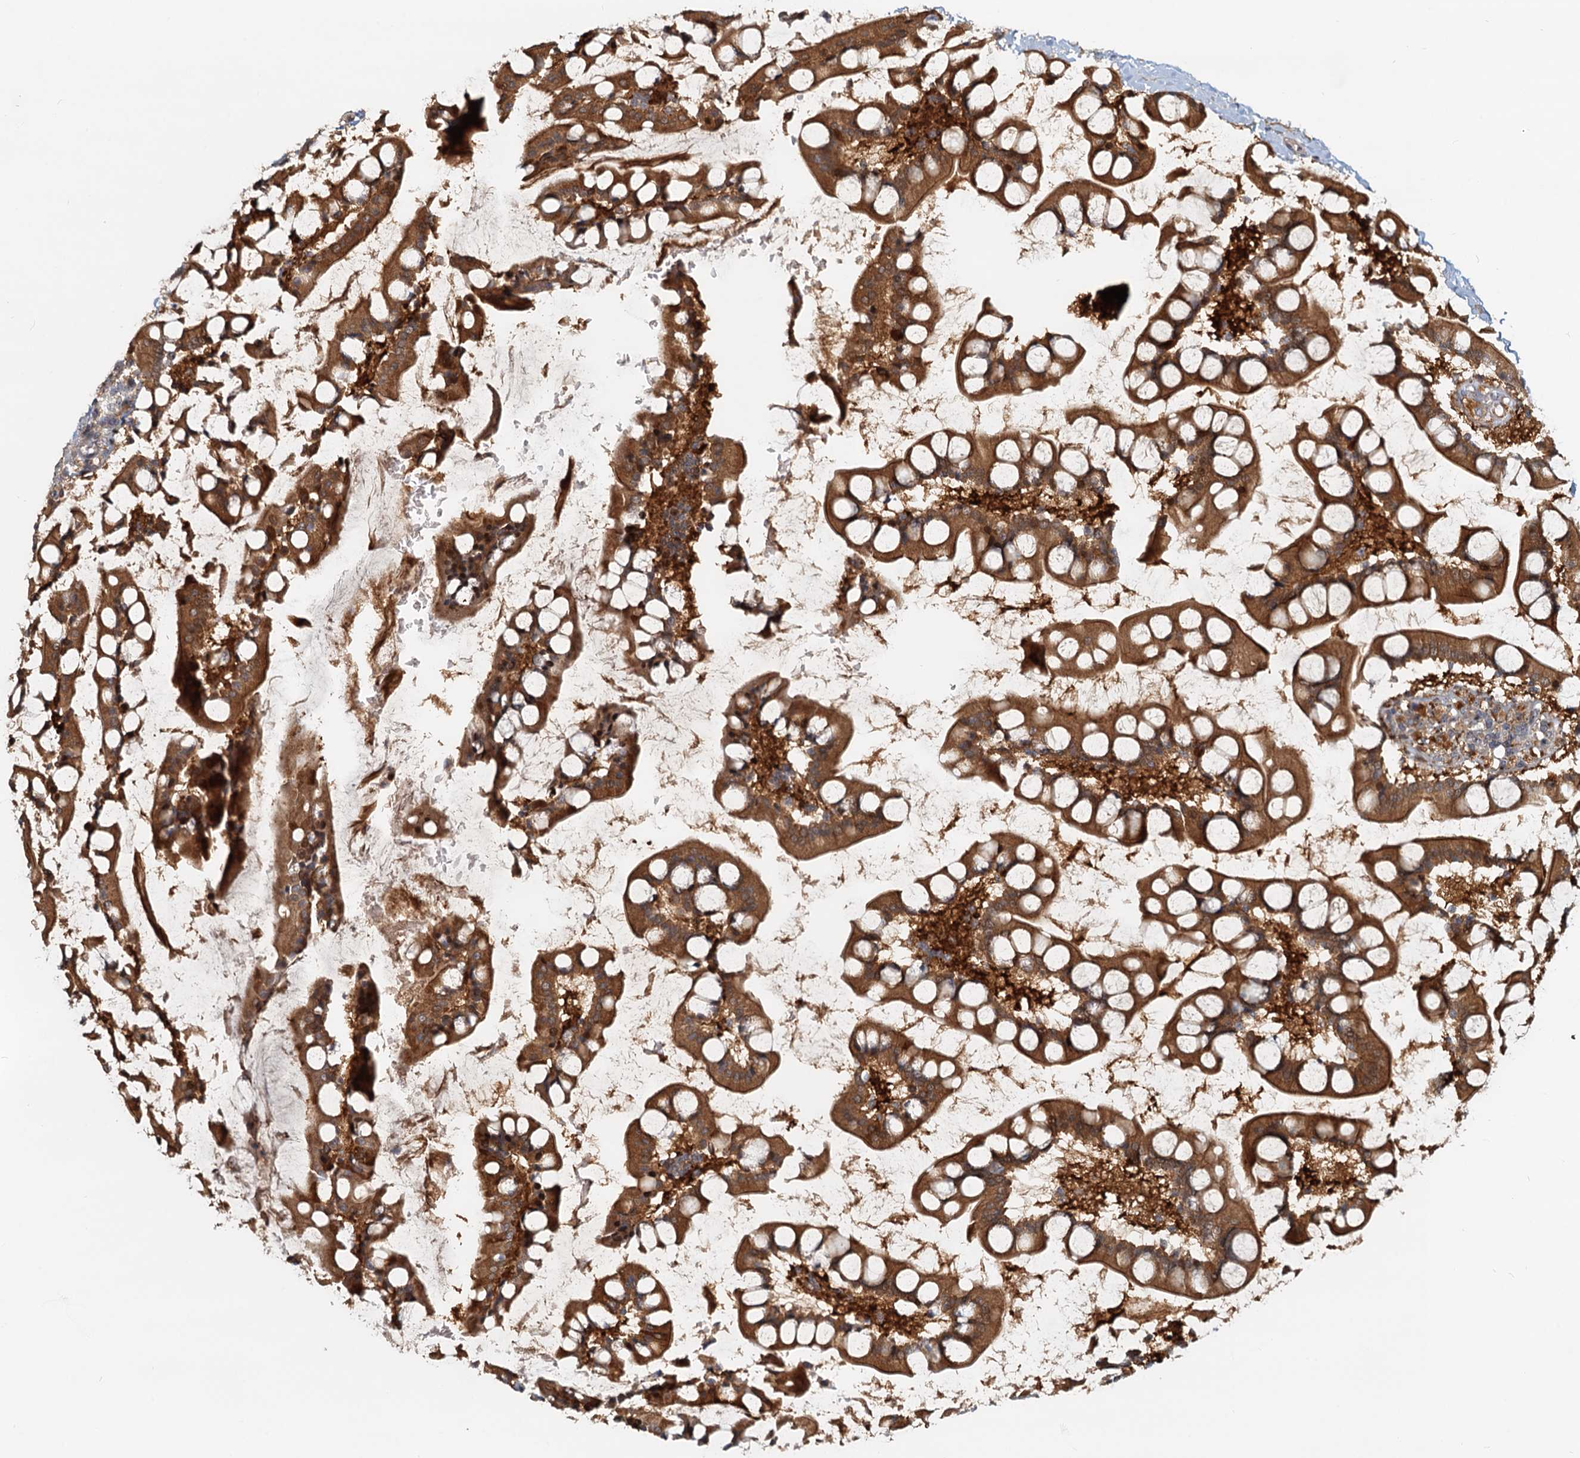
{"staining": {"intensity": "strong", "quantity": ">75%", "location": "cytoplasmic/membranous"}, "tissue": "small intestine", "cell_type": "Glandular cells", "image_type": "normal", "snomed": [{"axis": "morphology", "description": "Normal tissue, NOS"}, {"axis": "topography", "description": "Small intestine"}], "caption": "Immunohistochemical staining of normal human small intestine shows high levels of strong cytoplasmic/membranous staining in approximately >75% of glandular cells.", "gene": "TOLLIP", "patient": {"sex": "male", "age": 52}}